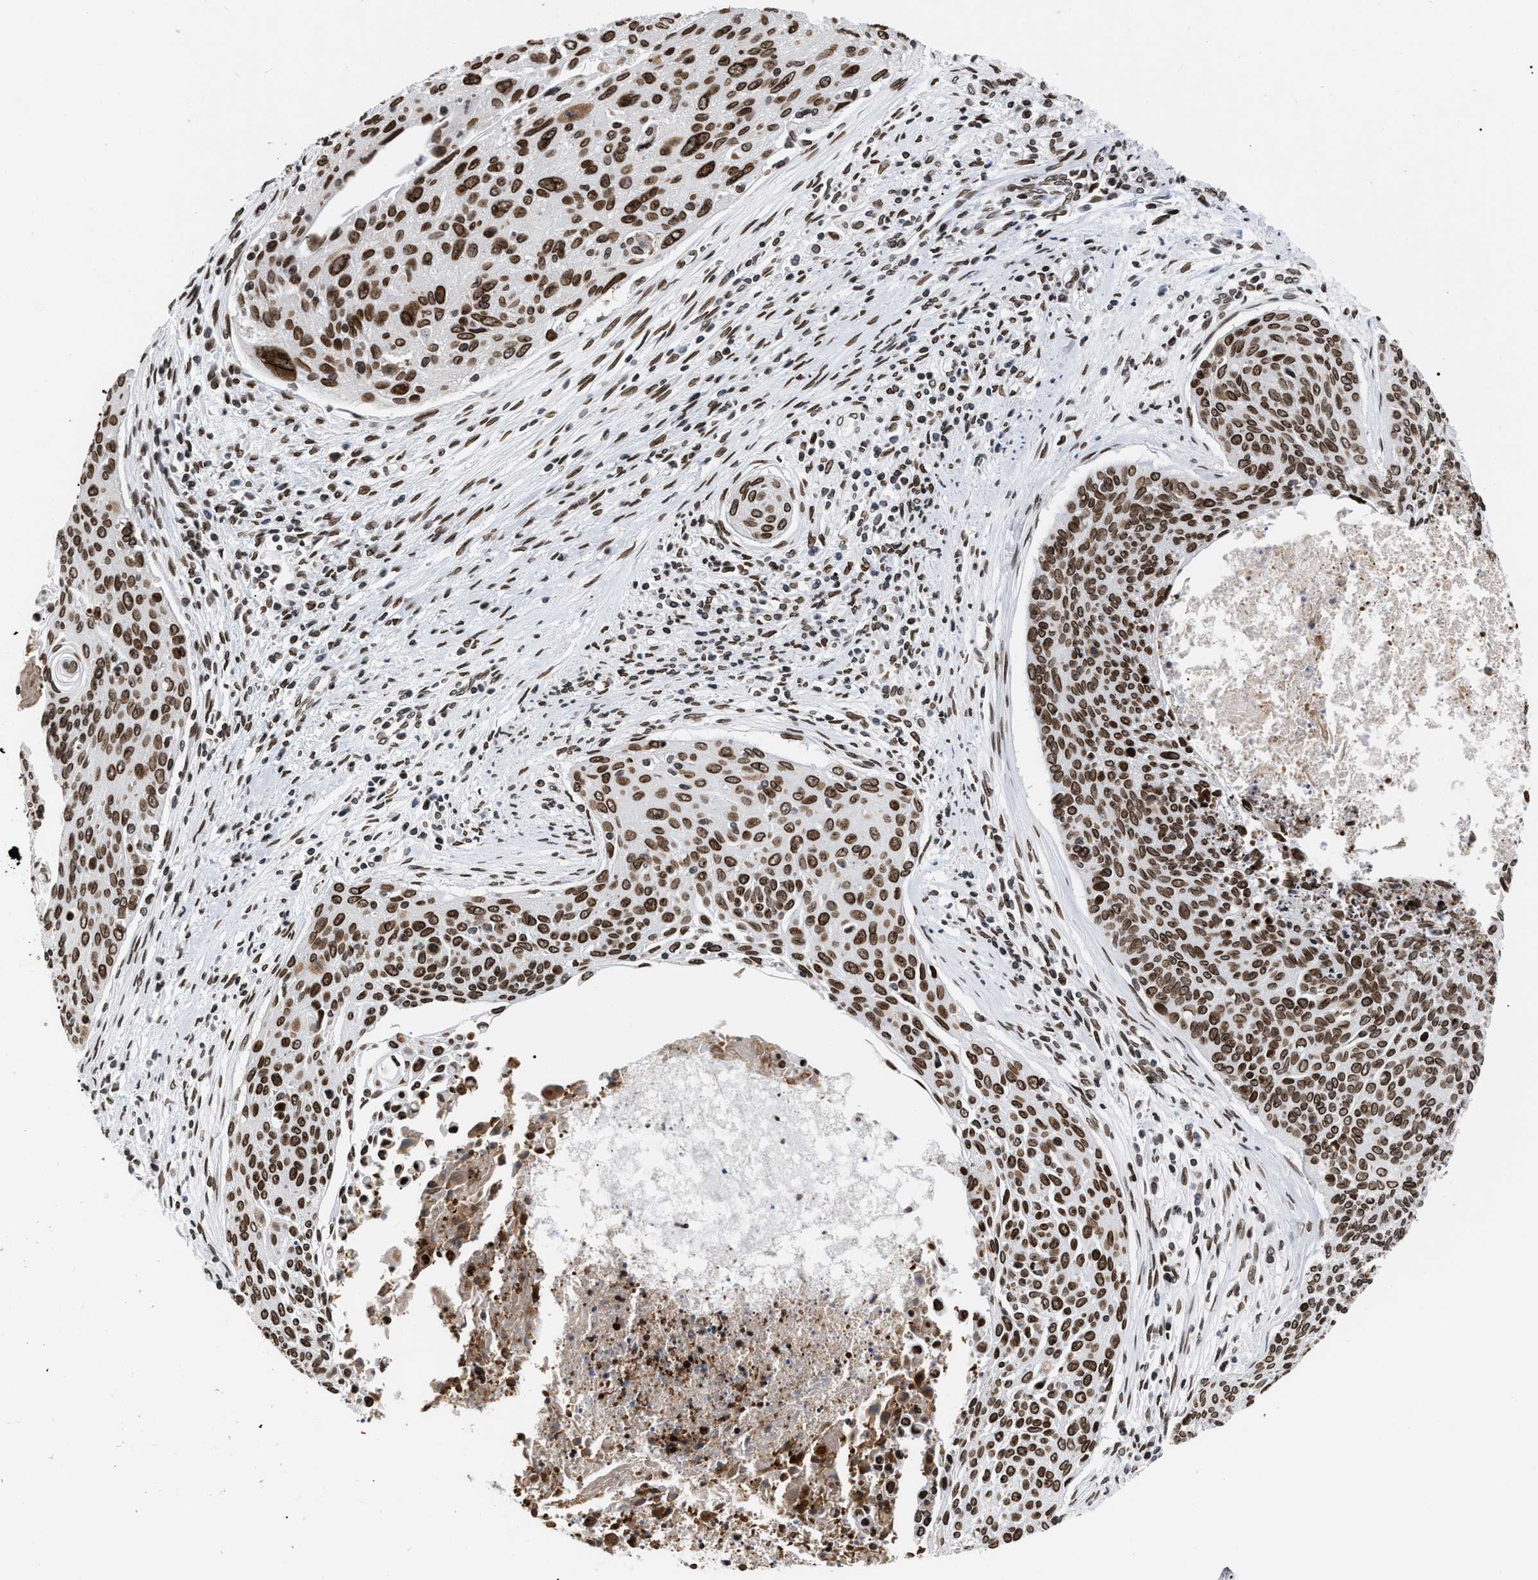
{"staining": {"intensity": "strong", "quantity": ">75%", "location": "nuclear"}, "tissue": "cervical cancer", "cell_type": "Tumor cells", "image_type": "cancer", "snomed": [{"axis": "morphology", "description": "Squamous cell carcinoma, NOS"}, {"axis": "topography", "description": "Cervix"}], "caption": "Immunohistochemistry histopathology image of neoplastic tissue: human cervical cancer (squamous cell carcinoma) stained using immunohistochemistry (IHC) shows high levels of strong protein expression localized specifically in the nuclear of tumor cells, appearing as a nuclear brown color.", "gene": "TPR", "patient": {"sex": "female", "age": 55}}